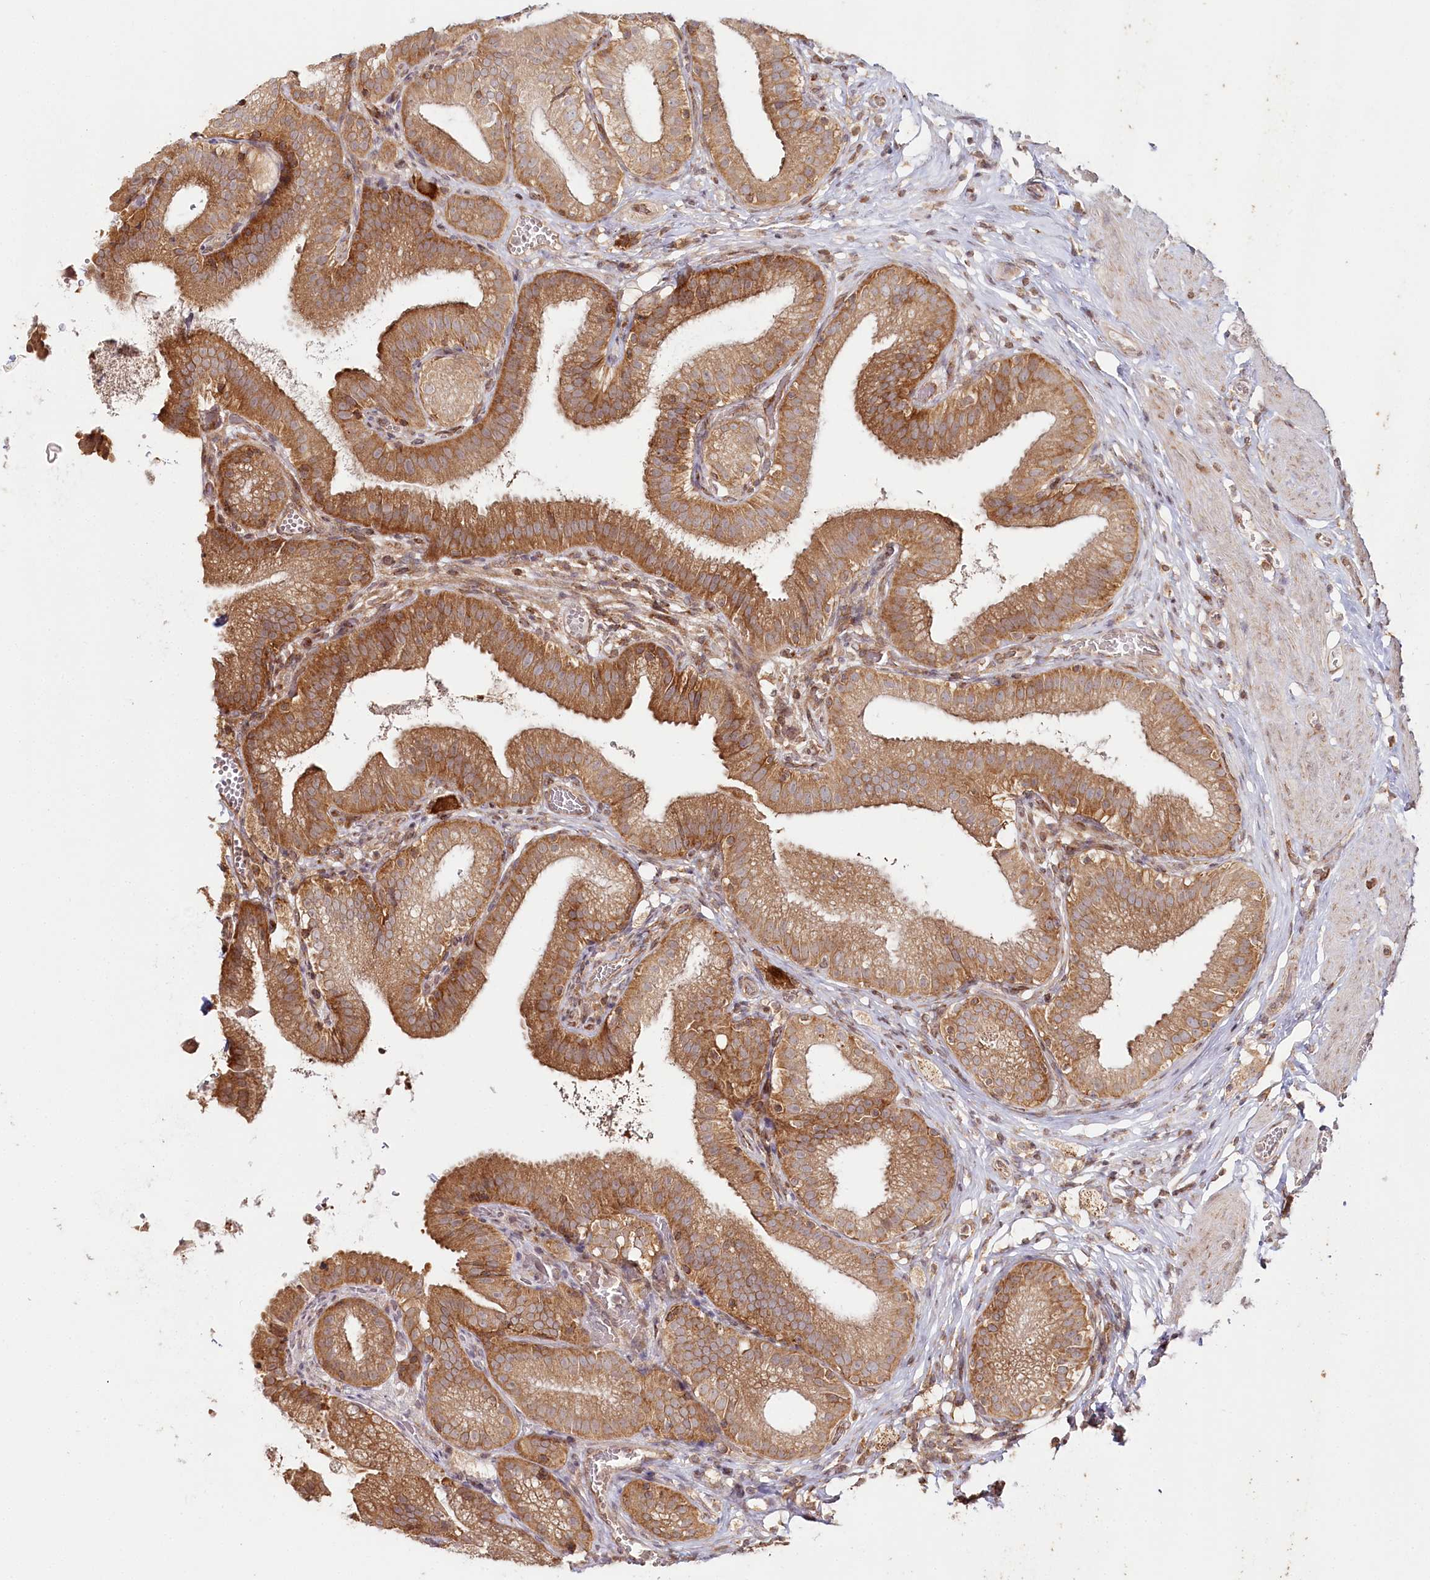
{"staining": {"intensity": "moderate", "quantity": ">75%", "location": "cytoplasmic/membranous"}, "tissue": "gallbladder", "cell_type": "Glandular cells", "image_type": "normal", "snomed": [{"axis": "morphology", "description": "Normal tissue, NOS"}, {"axis": "topography", "description": "Gallbladder"}], "caption": "Protein staining of normal gallbladder displays moderate cytoplasmic/membranous expression in about >75% of glandular cells.", "gene": "OTUD4", "patient": {"sex": "male", "age": 54}}